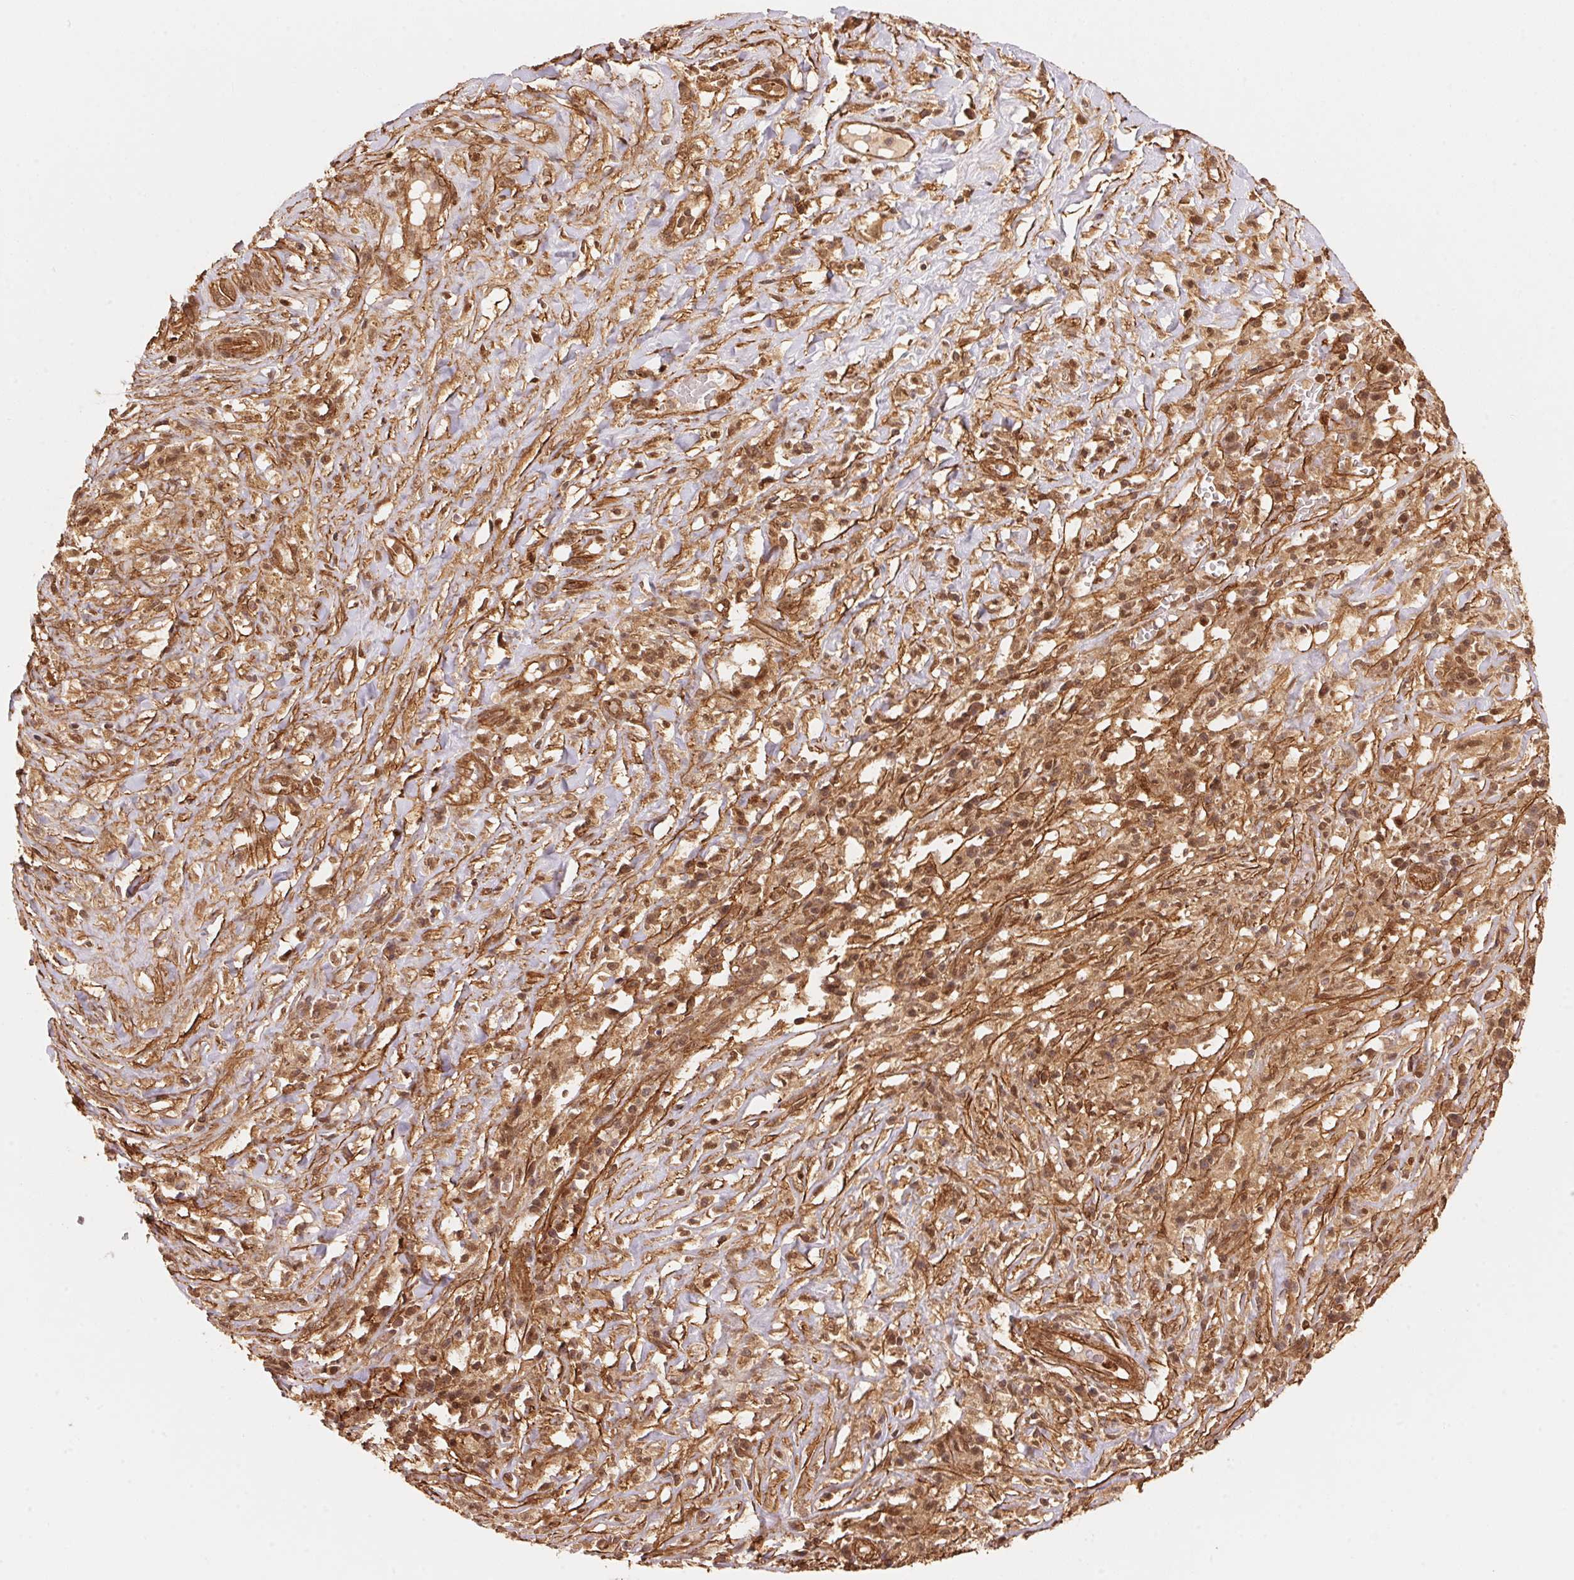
{"staining": {"intensity": "moderate", "quantity": ">75%", "location": "cytoplasmic/membranous,nuclear"}, "tissue": "melanoma", "cell_type": "Tumor cells", "image_type": "cancer", "snomed": [{"axis": "morphology", "description": "Malignant melanoma, NOS"}, {"axis": "topography", "description": "Skin"}], "caption": "This histopathology image displays immunohistochemistry (IHC) staining of melanoma, with medium moderate cytoplasmic/membranous and nuclear expression in about >75% of tumor cells.", "gene": "TNIP2", "patient": {"sex": "female", "age": 91}}